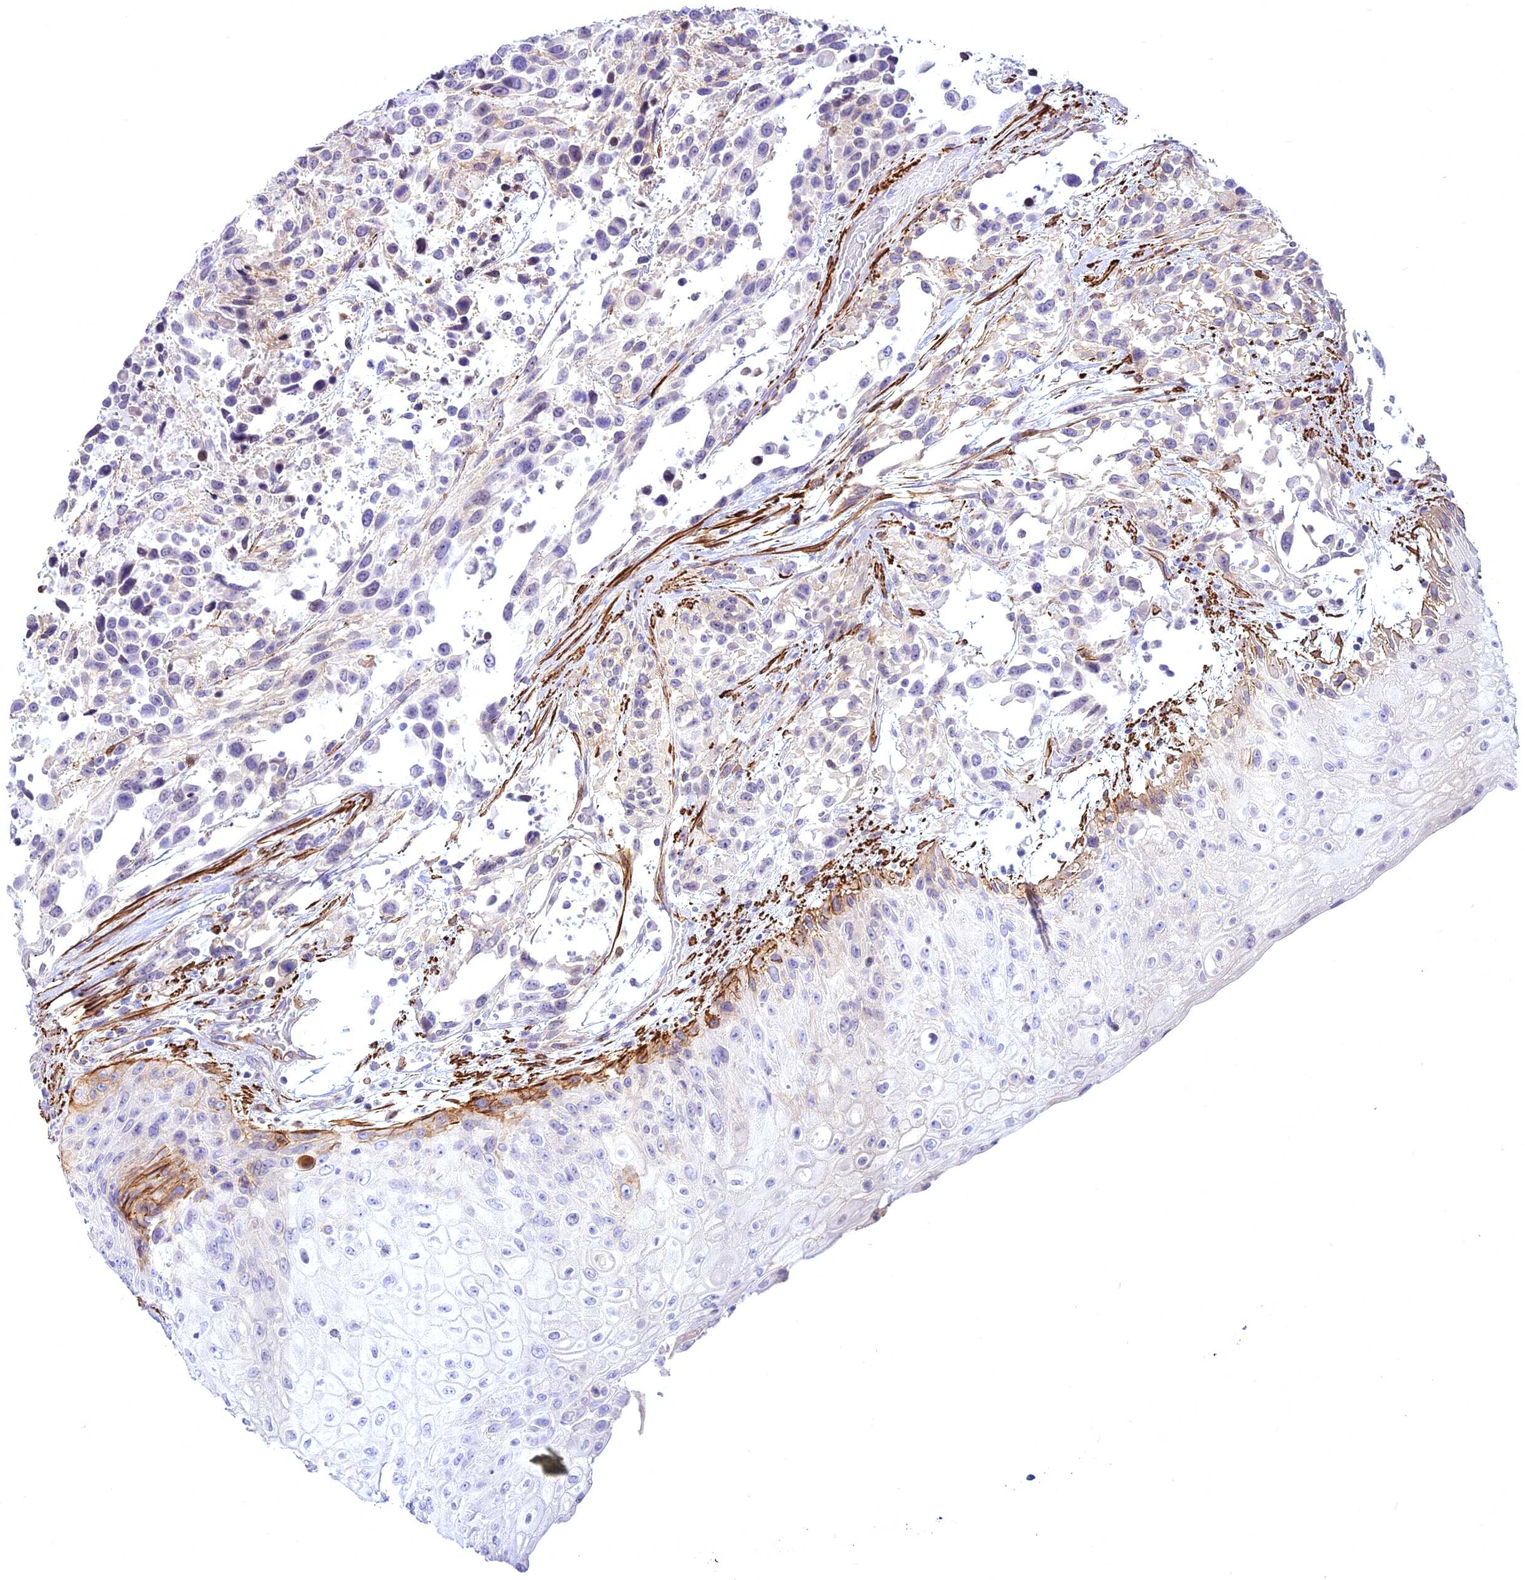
{"staining": {"intensity": "moderate", "quantity": "<25%", "location": "cytoplasmic/membranous"}, "tissue": "urothelial cancer", "cell_type": "Tumor cells", "image_type": "cancer", "snomed": [{"axis": "morphology", "description": "Urothelial carcinoma, High grade"}, {"axis": "topography", "description": "Urinary bladder"}], "caption": "Urothelial carcinoma (high-grade) was stained to show a protein in brown. There is low levels of moderate cytoplasmic/membranous expression in about <25% of tumor cells.", "gene": "CENPV", "patient": {"sex": "female", "age": 70}}